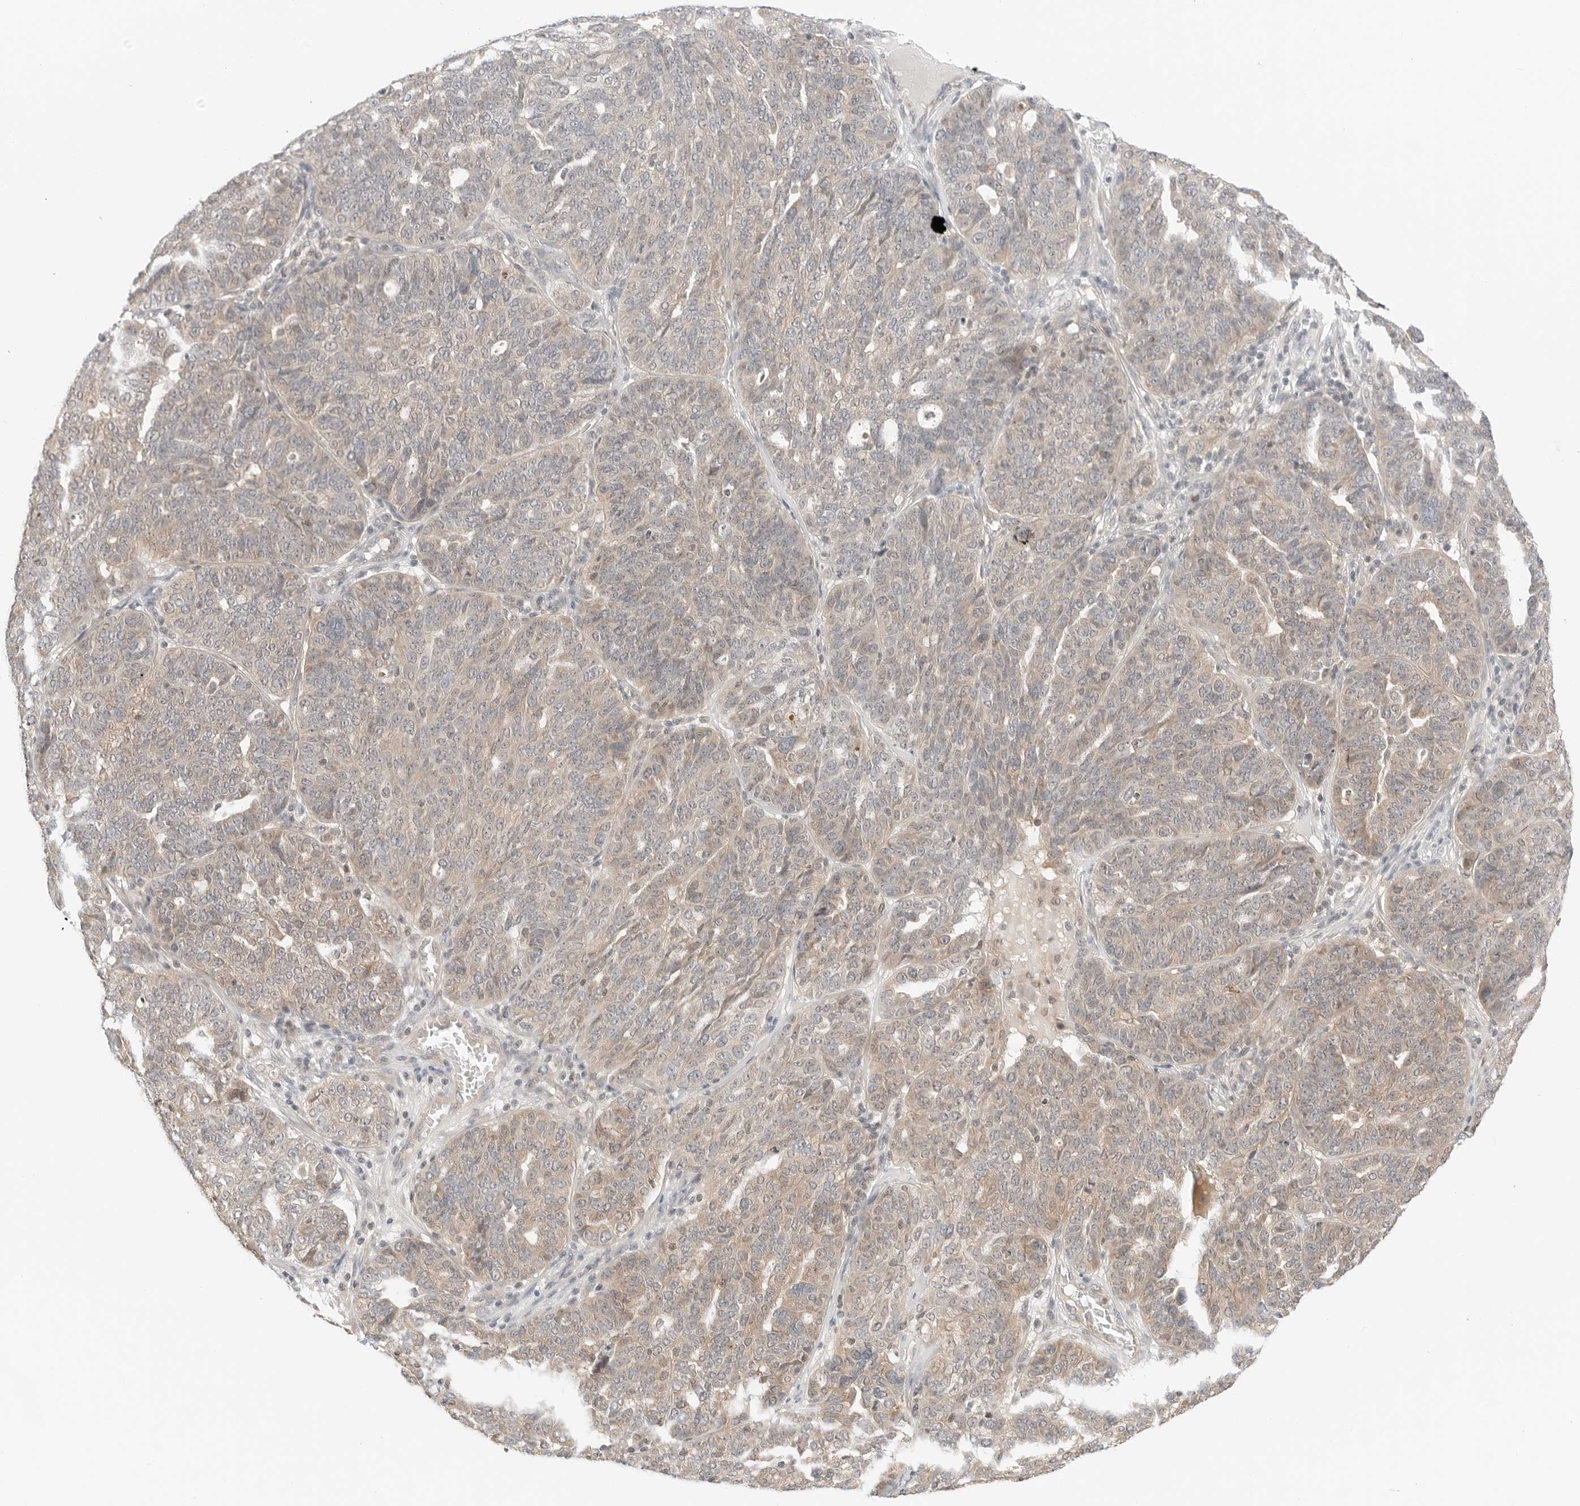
{"staining": {"intensity": "weak", "quantity": "25%-75%", "location": "cytoplasmic/membranous"}, "tissue": "ovarian cancer", "cell_type": "Tumor cells", "image_type": "cancer", "snomed": [{"axis": "morphology", "description": "Cystadenocarcinoma, serous, NOS"}, {"axis": "topography", "description": "Ovary"}], "caption": "Immunohistochemical staining of human ovarian cancer (serous cystadenocarcinoma) demonstrates weak cytoplasmic/membranous protein positivity in approximately 25%-75% of tumor cells.", "gene": "IQCC", "patient": {"sex": "female", "age": 59}}